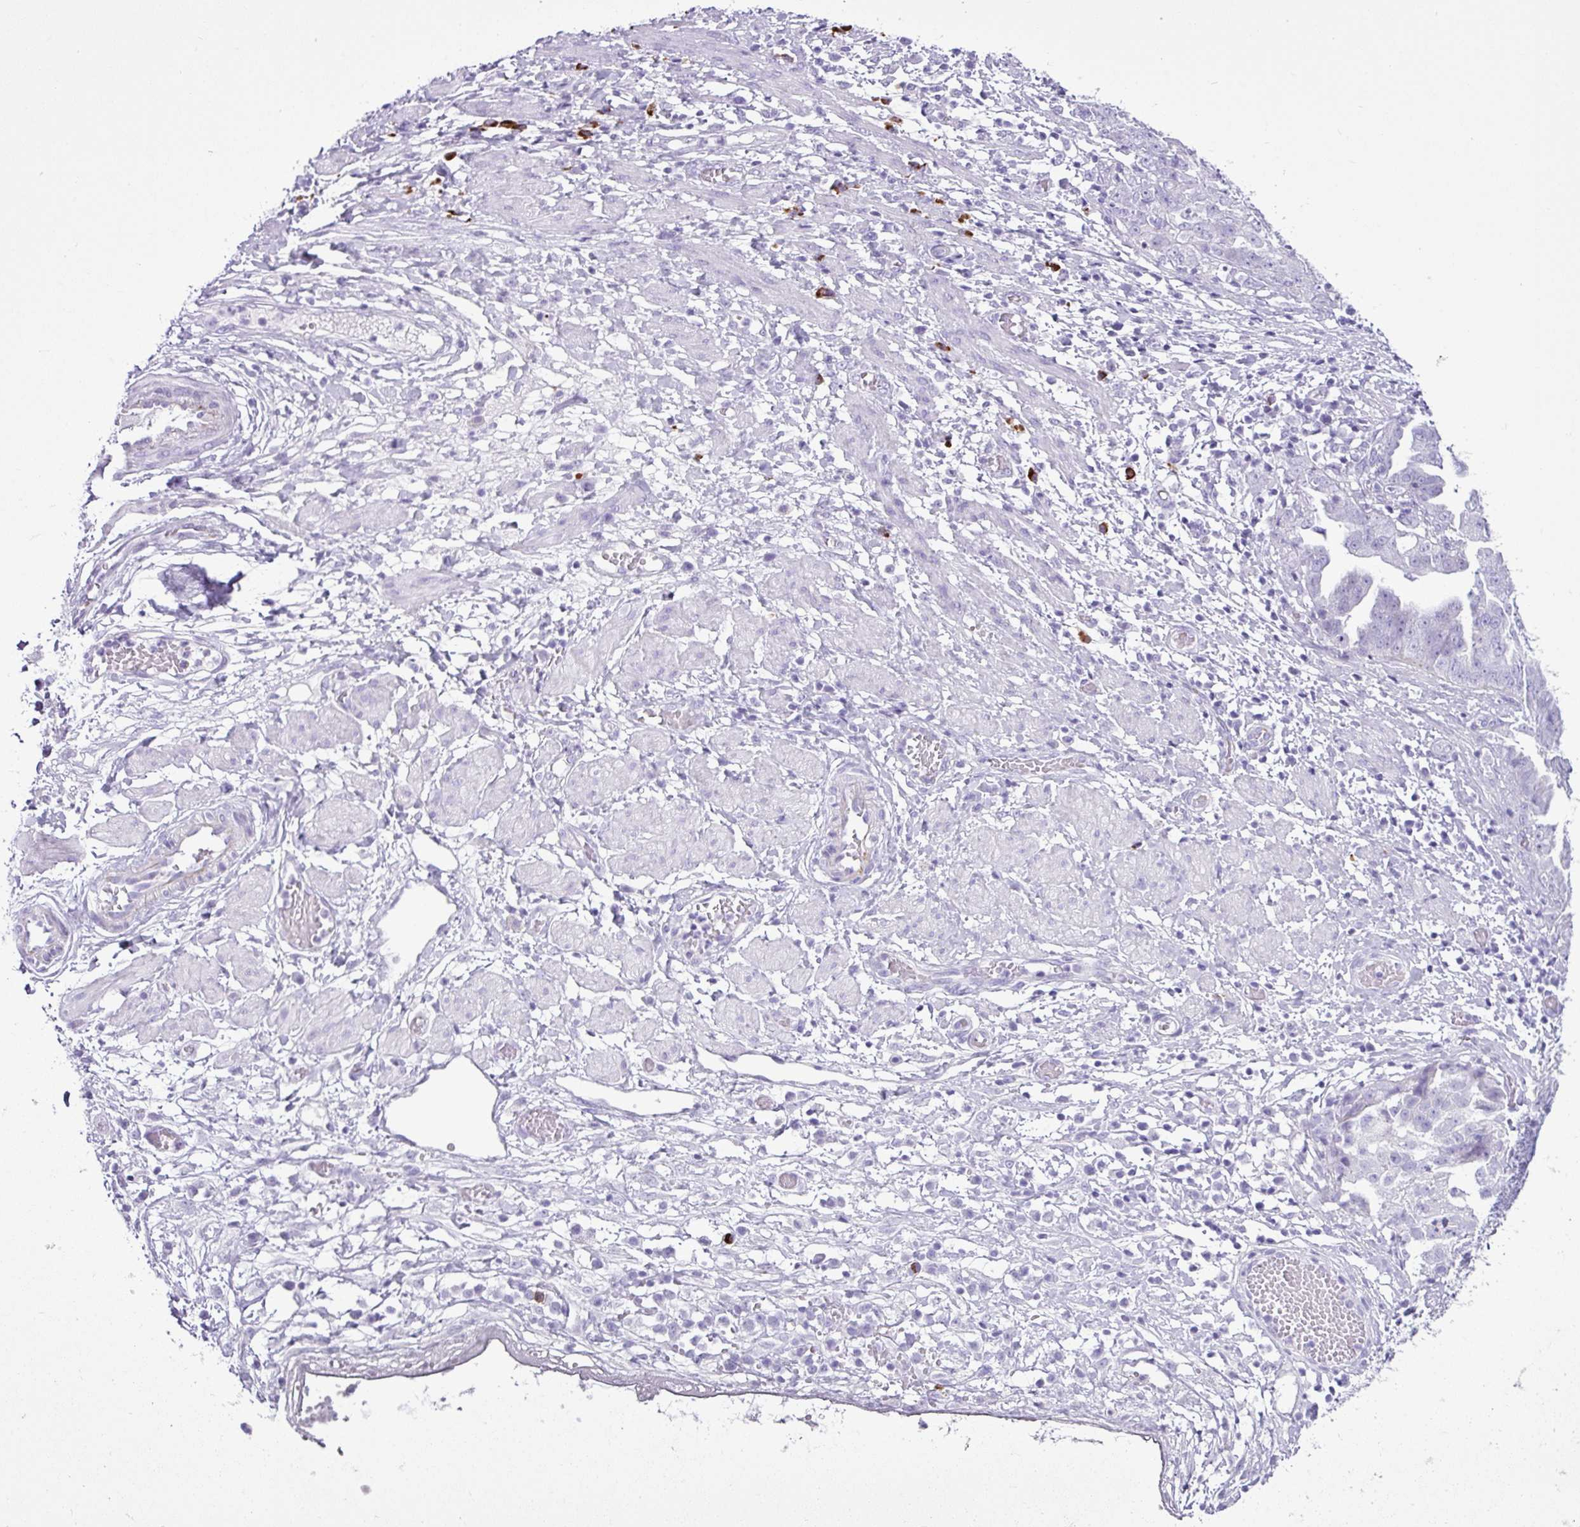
{"staining": {"intensity": "negative", "quantity": "none", "location": "none"}, "tissue": "ovarian cancer", "cell_type": "Tumor cells", "image_type": "cancer", "snomed": [{"axis": "morphology", "description": "Cystadenocarcinoma, serous, NOS"}, {"axis": "topography", "description": "Ovary"}], "caption": "Tumor cells show no significant positivity in ovarian serous cystadenocarcinoma.", "gene": "LILRB4", "patient": {"sex": "female", "age": 58}}